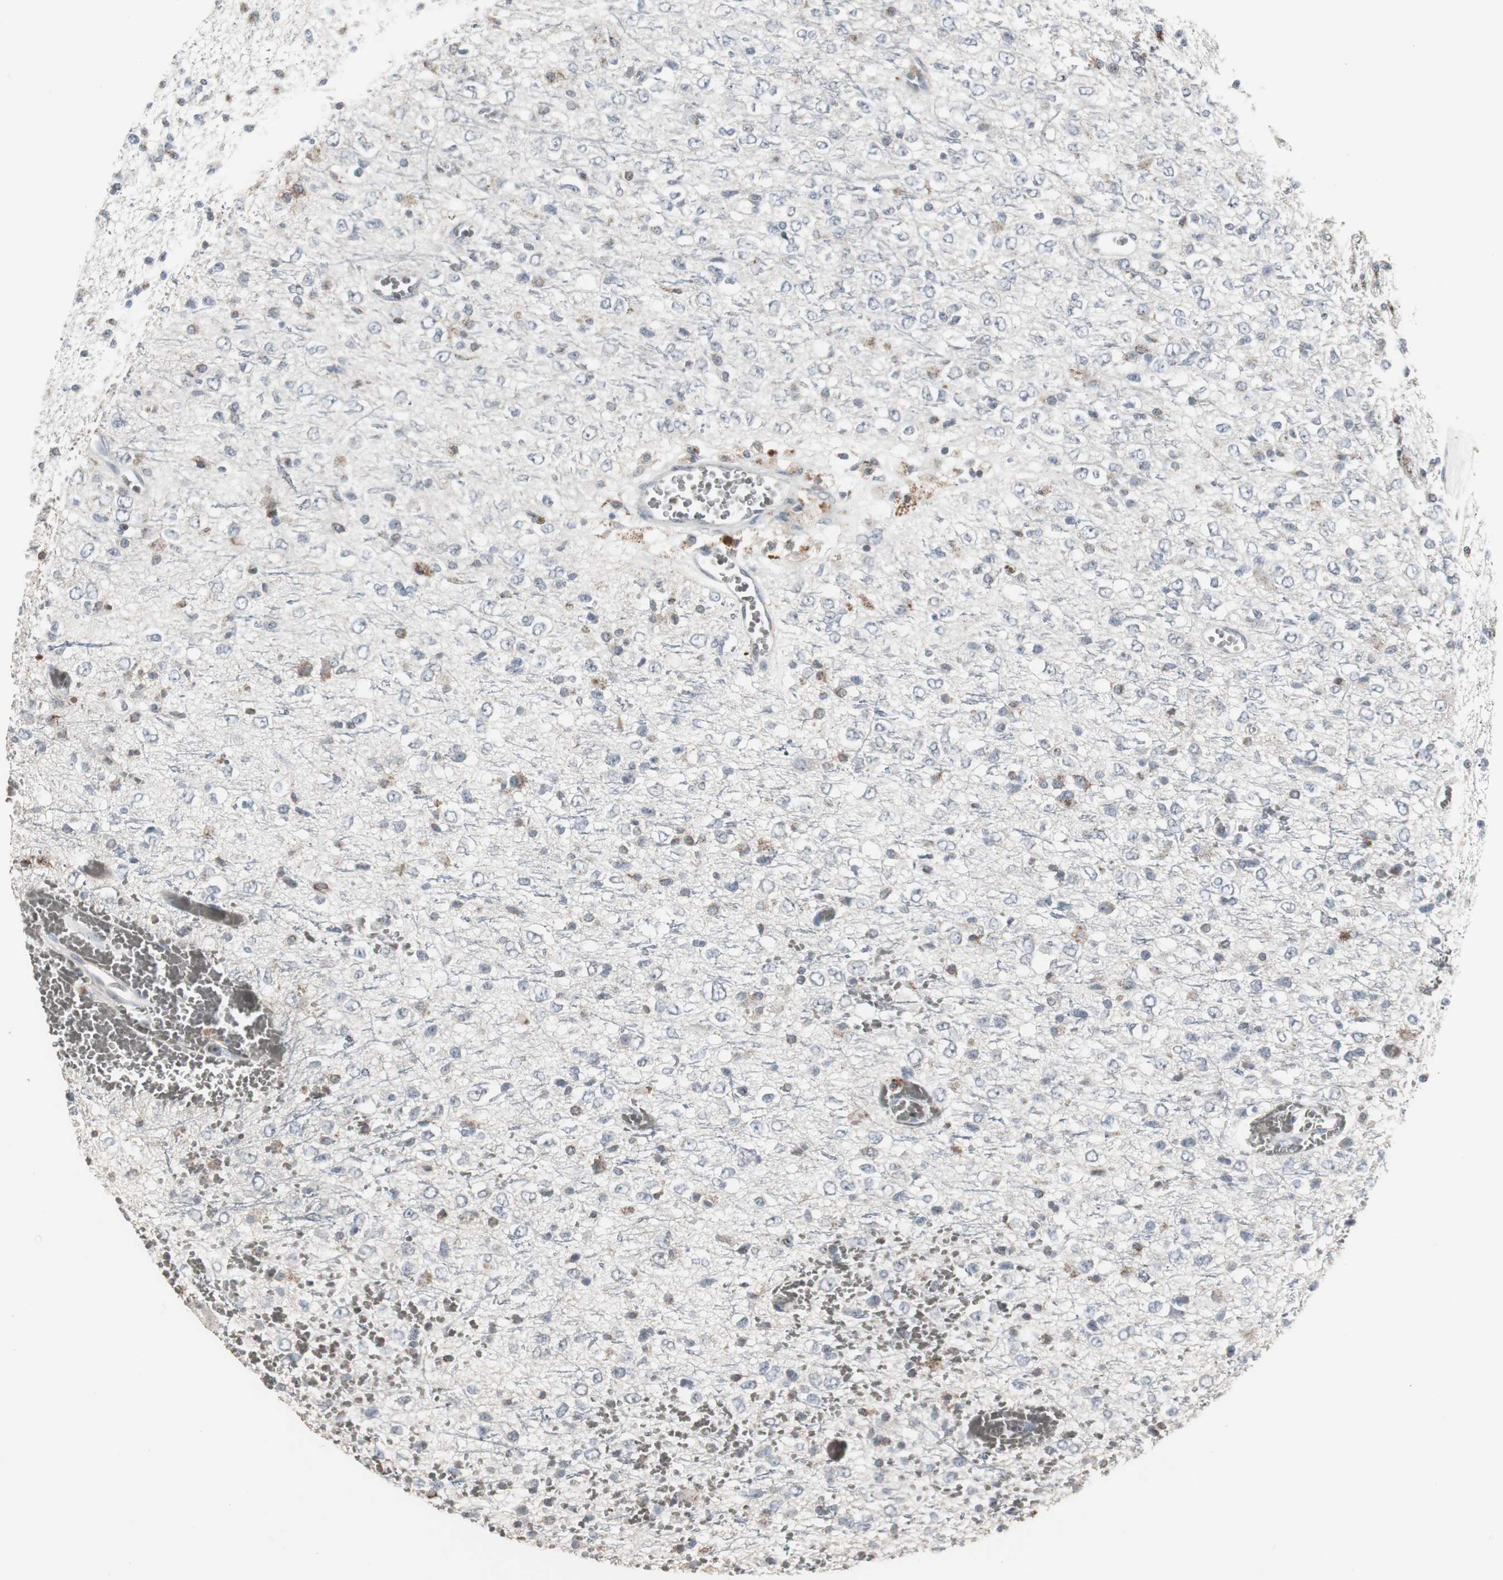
{"staining": {"intensity": "moderate", "quantity": "<25%", "location": "cytoplasmic/membranous"}, "tissue": "glioma", "cell_type": "Tumor cells", "image_type": "cancer", "snomed": [{"axis": "morphology", "description": "Glioma, malignant, High grade"}, {"axis": "topography", "description": "pancreas cauda"}], "caption": "Moderate cytoplasmic/membranous expression for a protein is appreciated in about <25% of tumor cells of glioma using immunohistochemistry (IHC).", "gene": "ACAA1", "patient": {"sex": "male", "age": 60}}